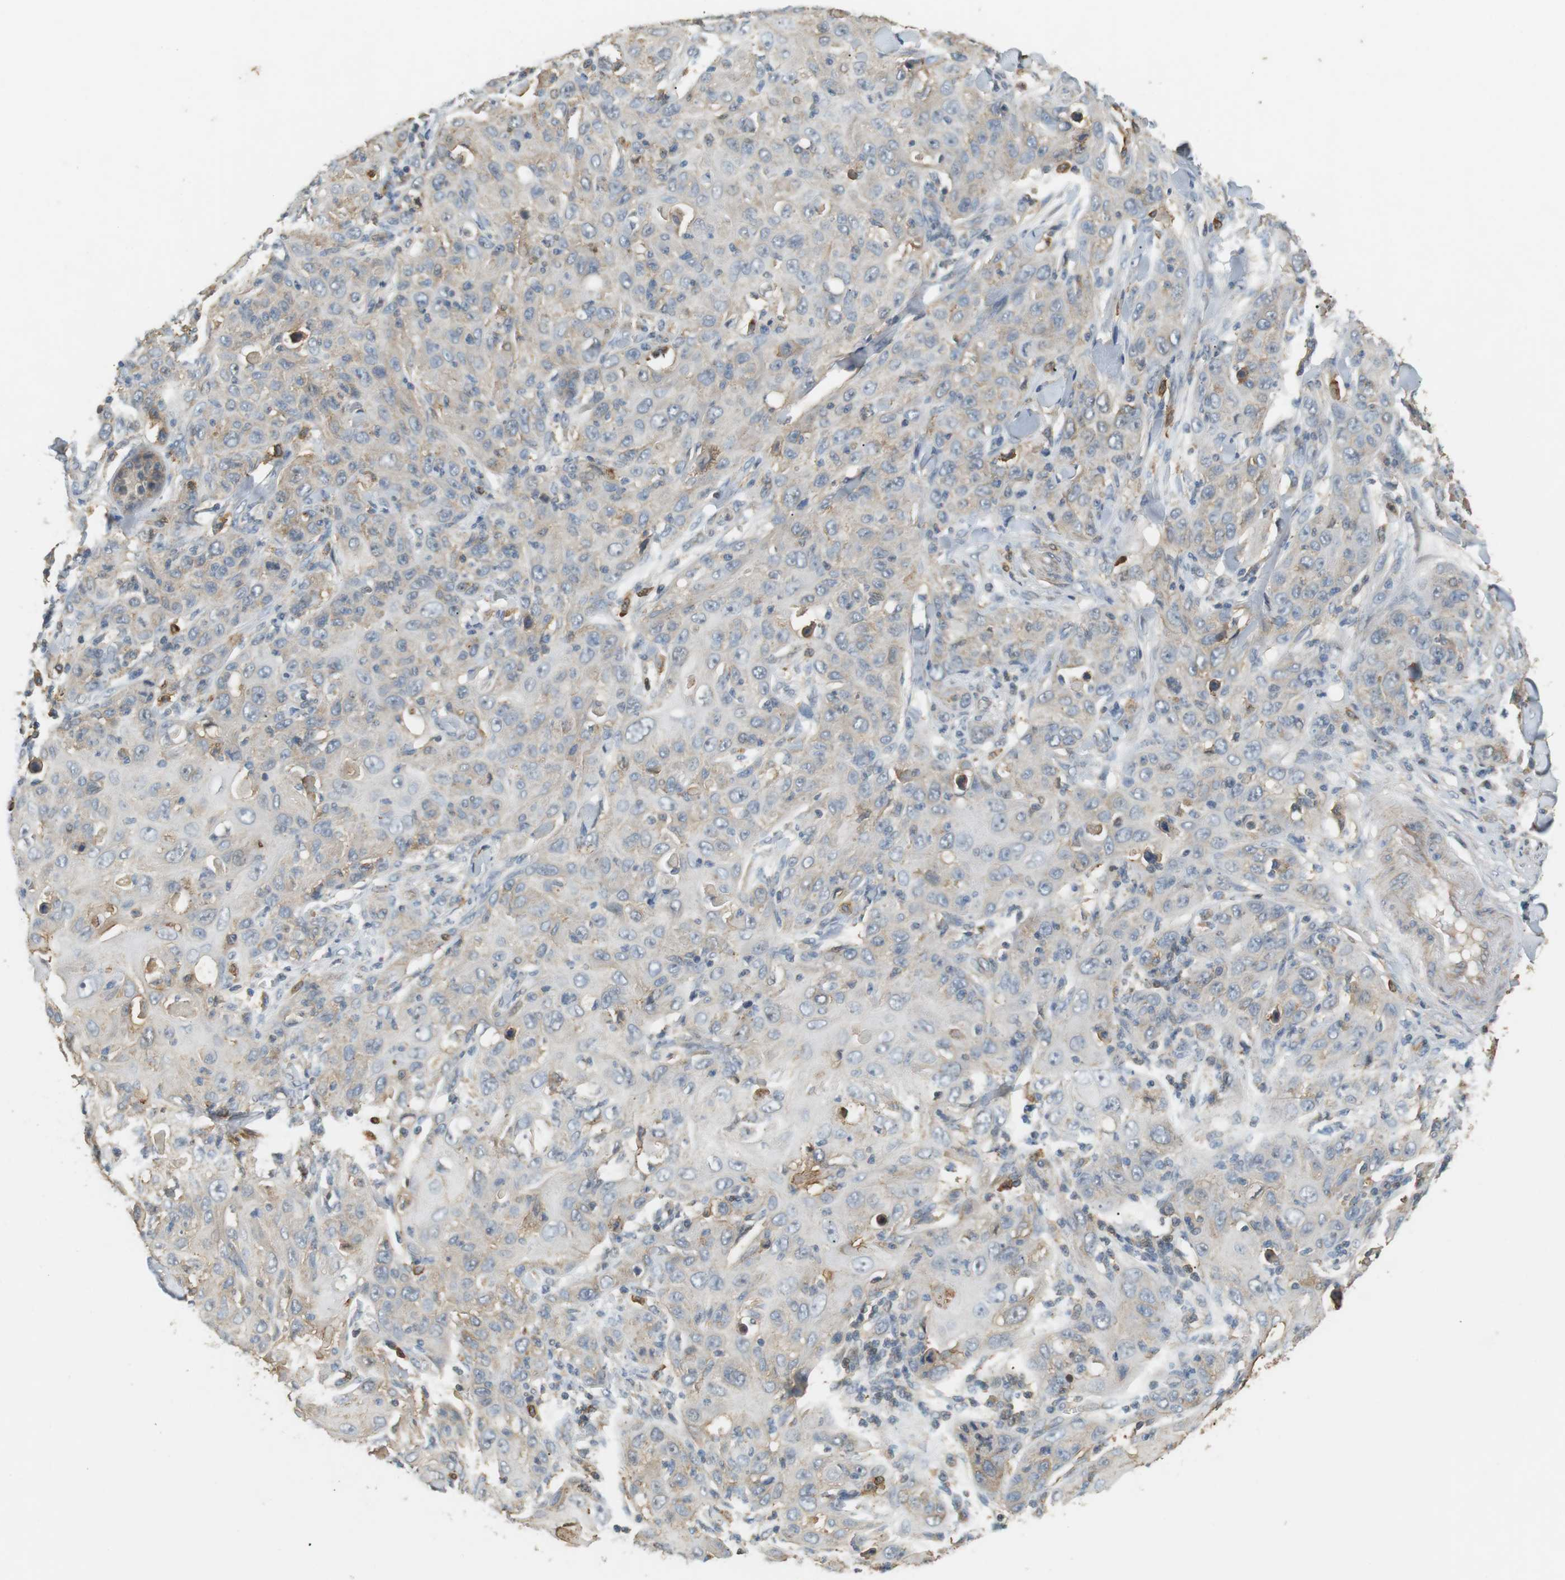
{"staining": {"intensity": "weak", "quantity": "<25%", "location": "cytoplasmic/membranous"}, "tissue": "skin cancer", "cell_type": "Tumor cells", "image_type": "cancer", "snomed": [{"axis": "morphology", "description": "Squamous cell carcinoma, NOS"}, {"axis": "topography", "description": "Skin"}], "caption": "Photomicrograph shows no significant protein staining in tumor cells of skin cancer.", "gene": "P2RY1", "patient": {"sex": "female", "age": 88}}